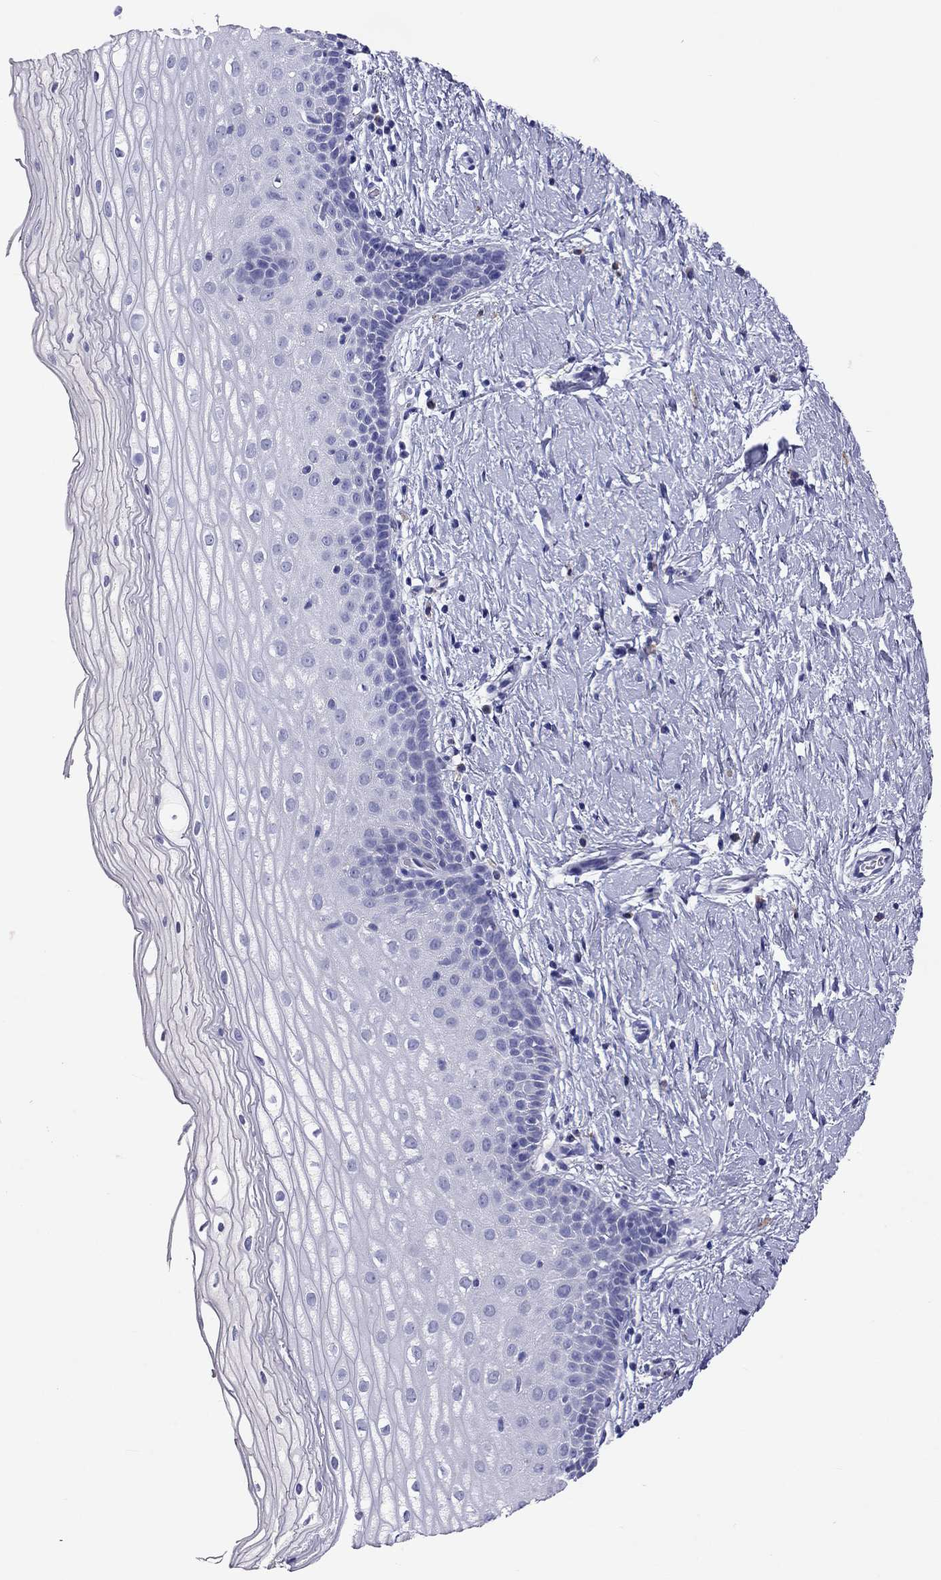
{"staining": {"intensity": "negative", "quantity": "none", "location": "none"}, "tissue": "cervix", "cell_type": "Glandular cells", "image_type": "normal", "snomed": [{"axis": "morphology", "description": "Normal tissue, NOS"}, {"axis": "topography", "description": "Cervix"}], "caption": "Immunohistochemistry (IHC) histopathology image of unremarkable cervix: human cervix stained with DAB (3,3'-diaminobenzidine) demonstrates no significant protein positivity in glandular cells.", "gene": "CALHM1", "patient": {"sex": "female", "age": 37}}